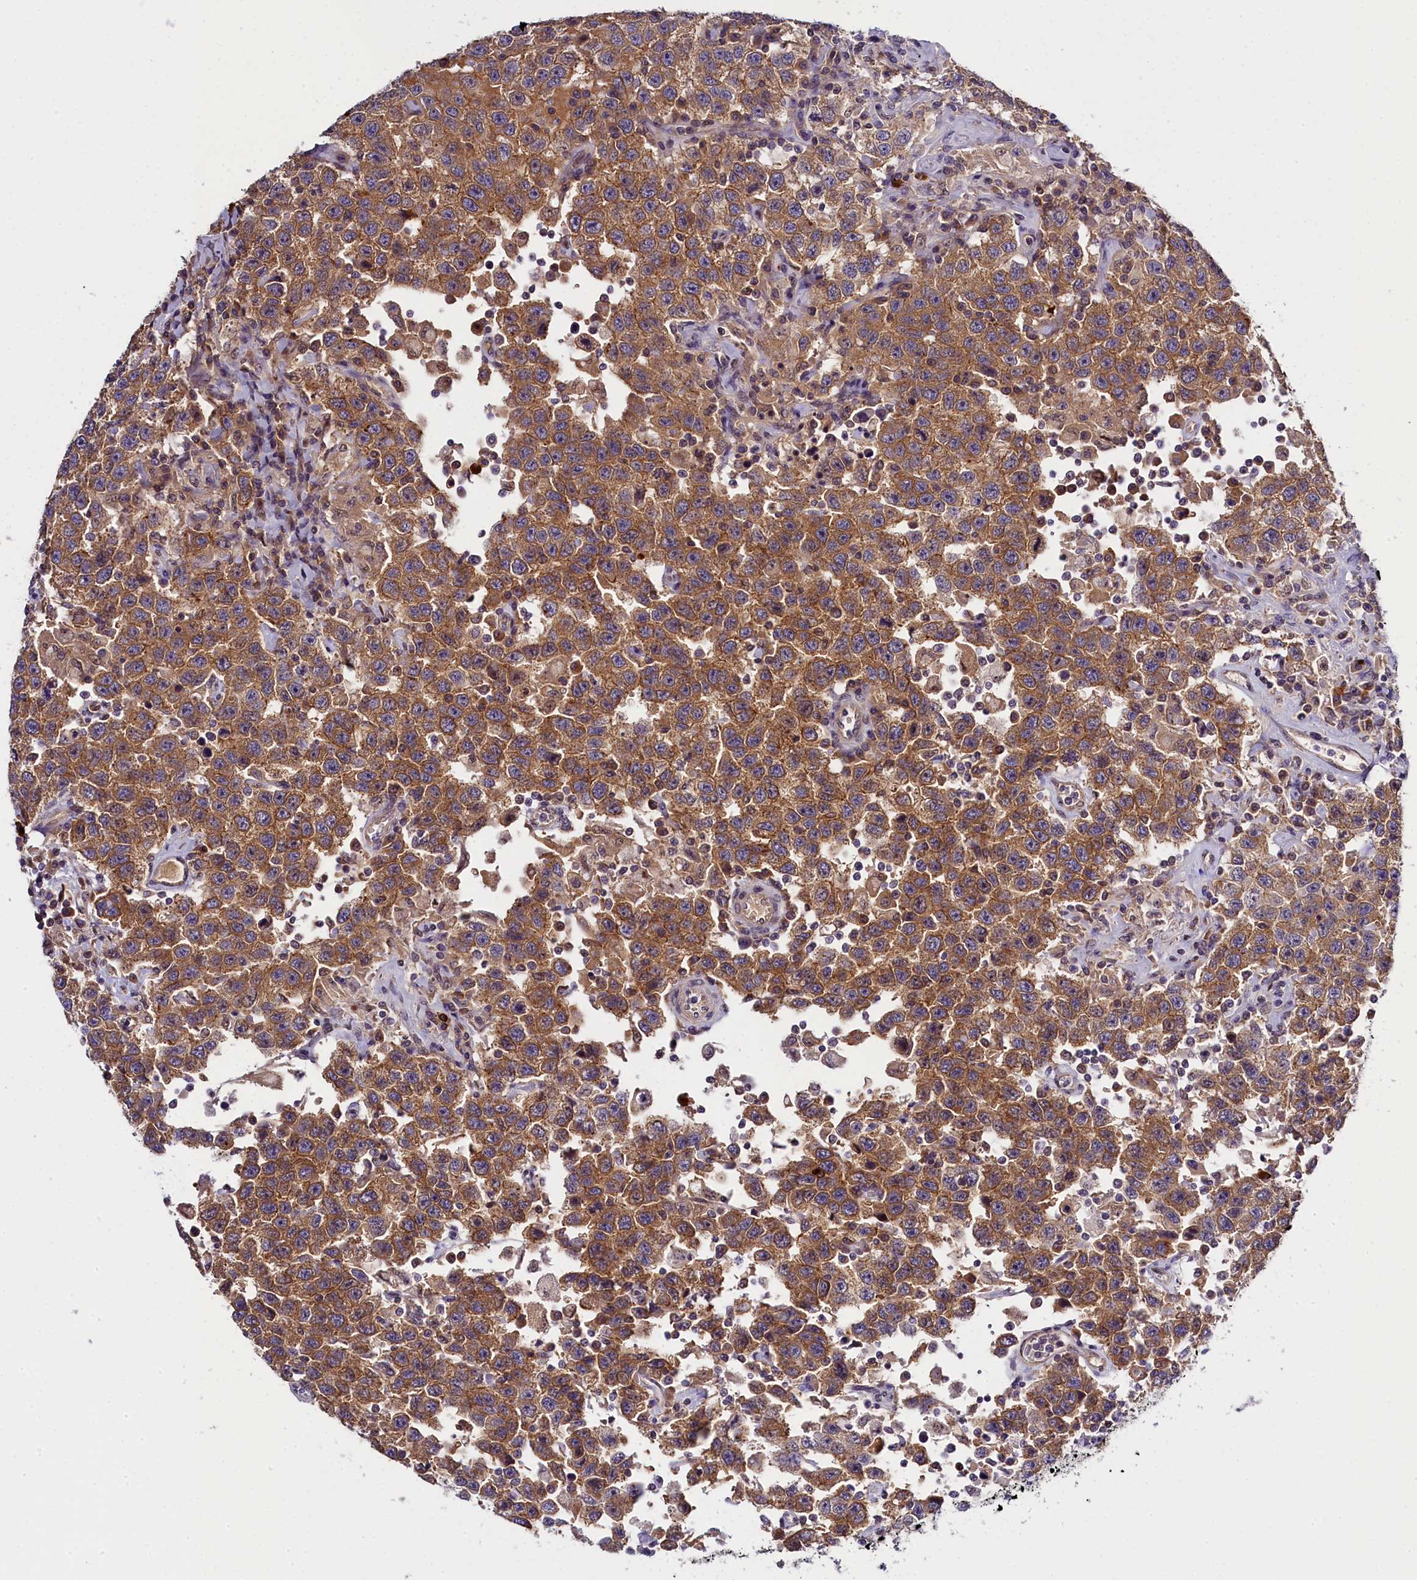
{"staining": {"intensity": "moderate", "quantity": ">75%", "location": "cytoplasmic/membranous"}, "tissue": "testis cancer", "cell_type": "Tumor cells", "image_type": "cancer", "snomed": [{"axis": "morphology", "description": "Seminoma, NOS"}, {"axis": "topography", "description": "Testis"}], "caption": "Immunohistochemistry (IHC) micrograph of testis cancer (seminoma) stained for a protein (brown), which reveals medium levels of moderate cytoplasmic/membranous expression in about >75% of tumor cells.", "gene": "ENKD1", "patient": {"sex": "male", "age": 41}}